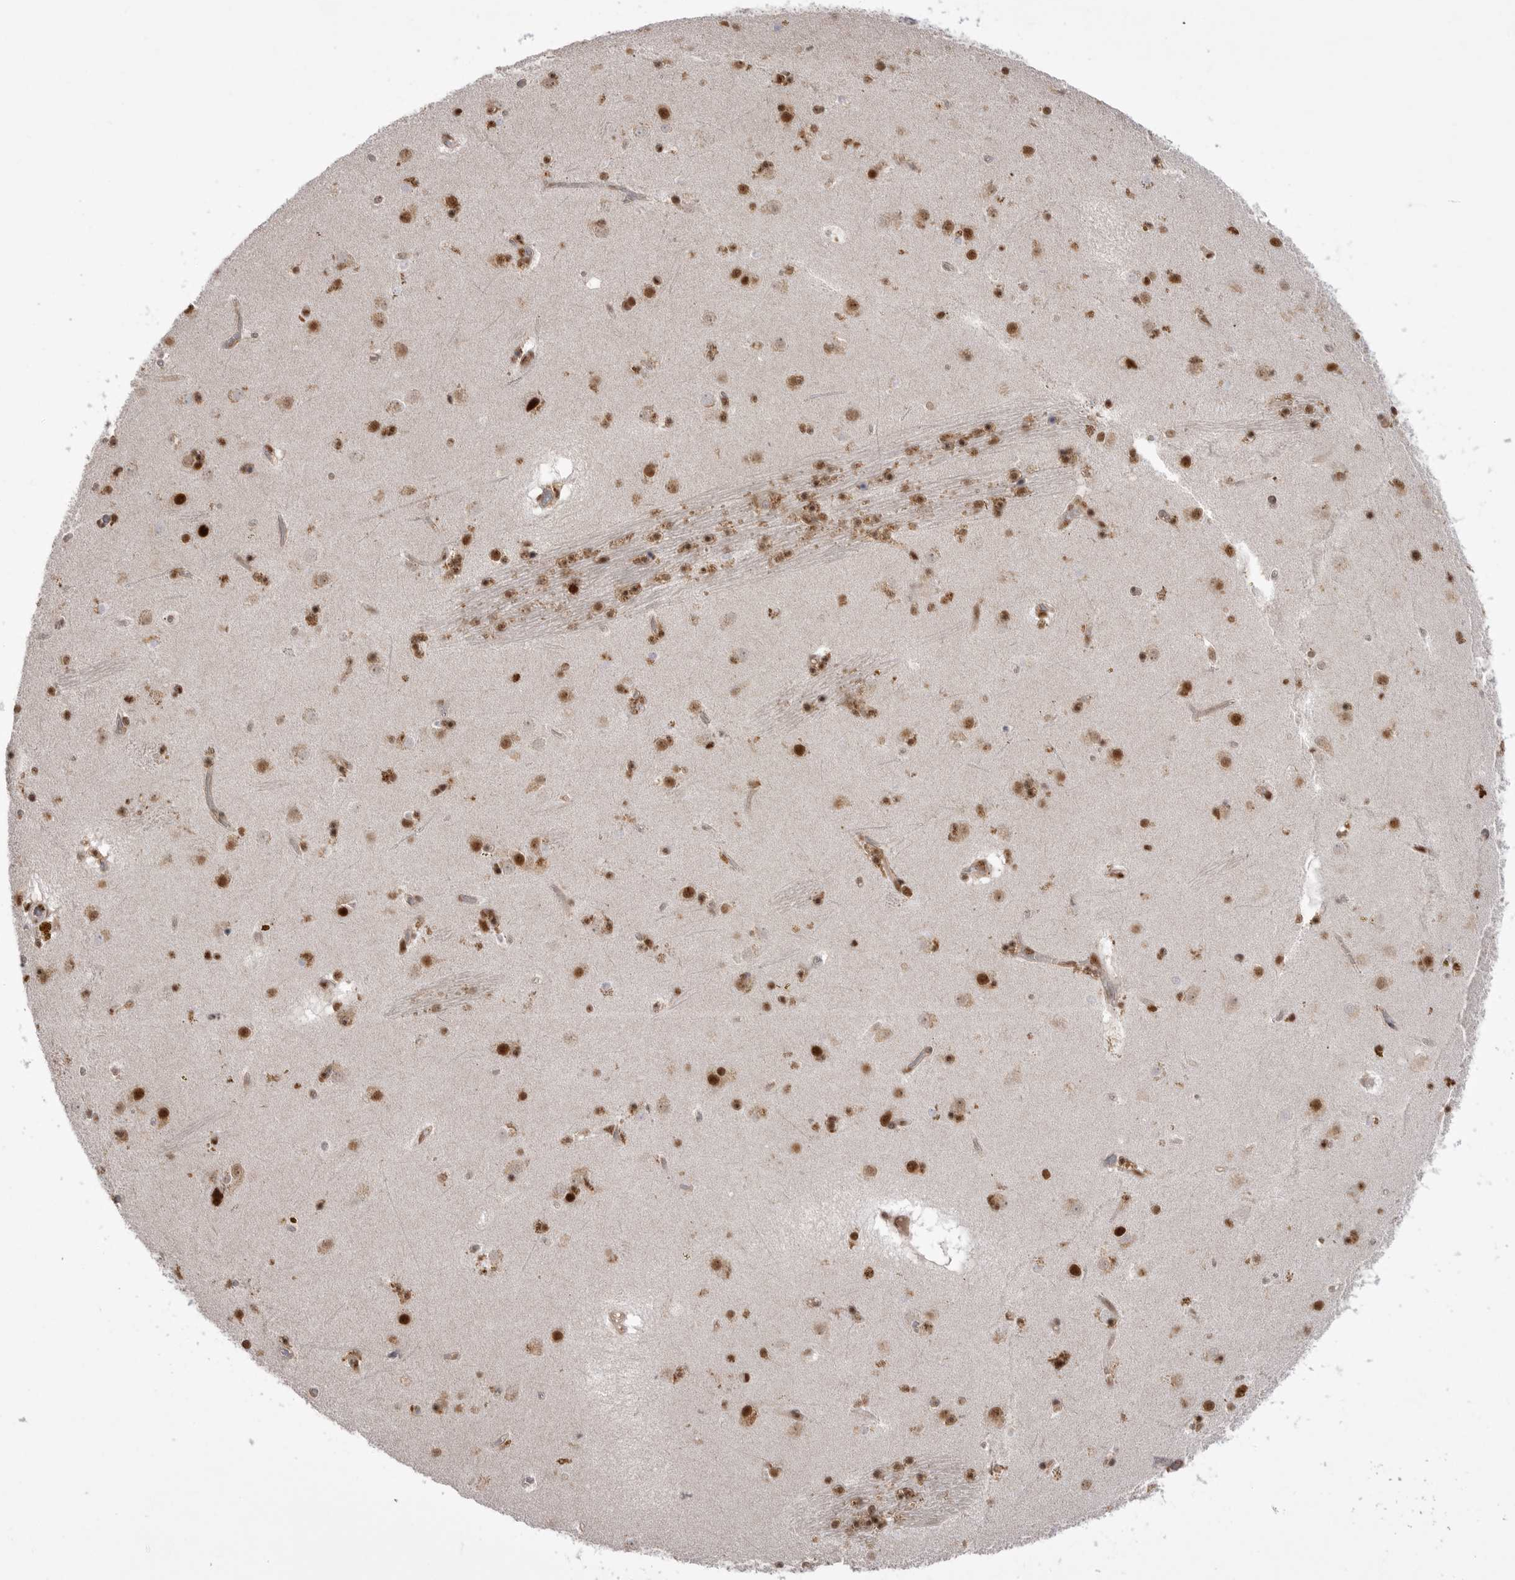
{"staining": {"intensity": "strong", "quantity": "25%-75%", "location": "nuclear"}, "tissue": "caudate", "cell_type": "Glial cells", "image_type": "normal", "snomed": [{"axis": "morphology", "description": "Normal tissue, NOS"}, {"axis": "topography", "description": "Lateral ventricle wall"}], "caption": "Immunohistochemistry (IHC) (DAB (3,3'-diaminobenzidine)) staining of benign caudate demonstrates strong nuclear protein expression in about 25%-75% of glial cells.", "gene": "PPP1R8", "patient": {"sex": "male", "age": 70}}